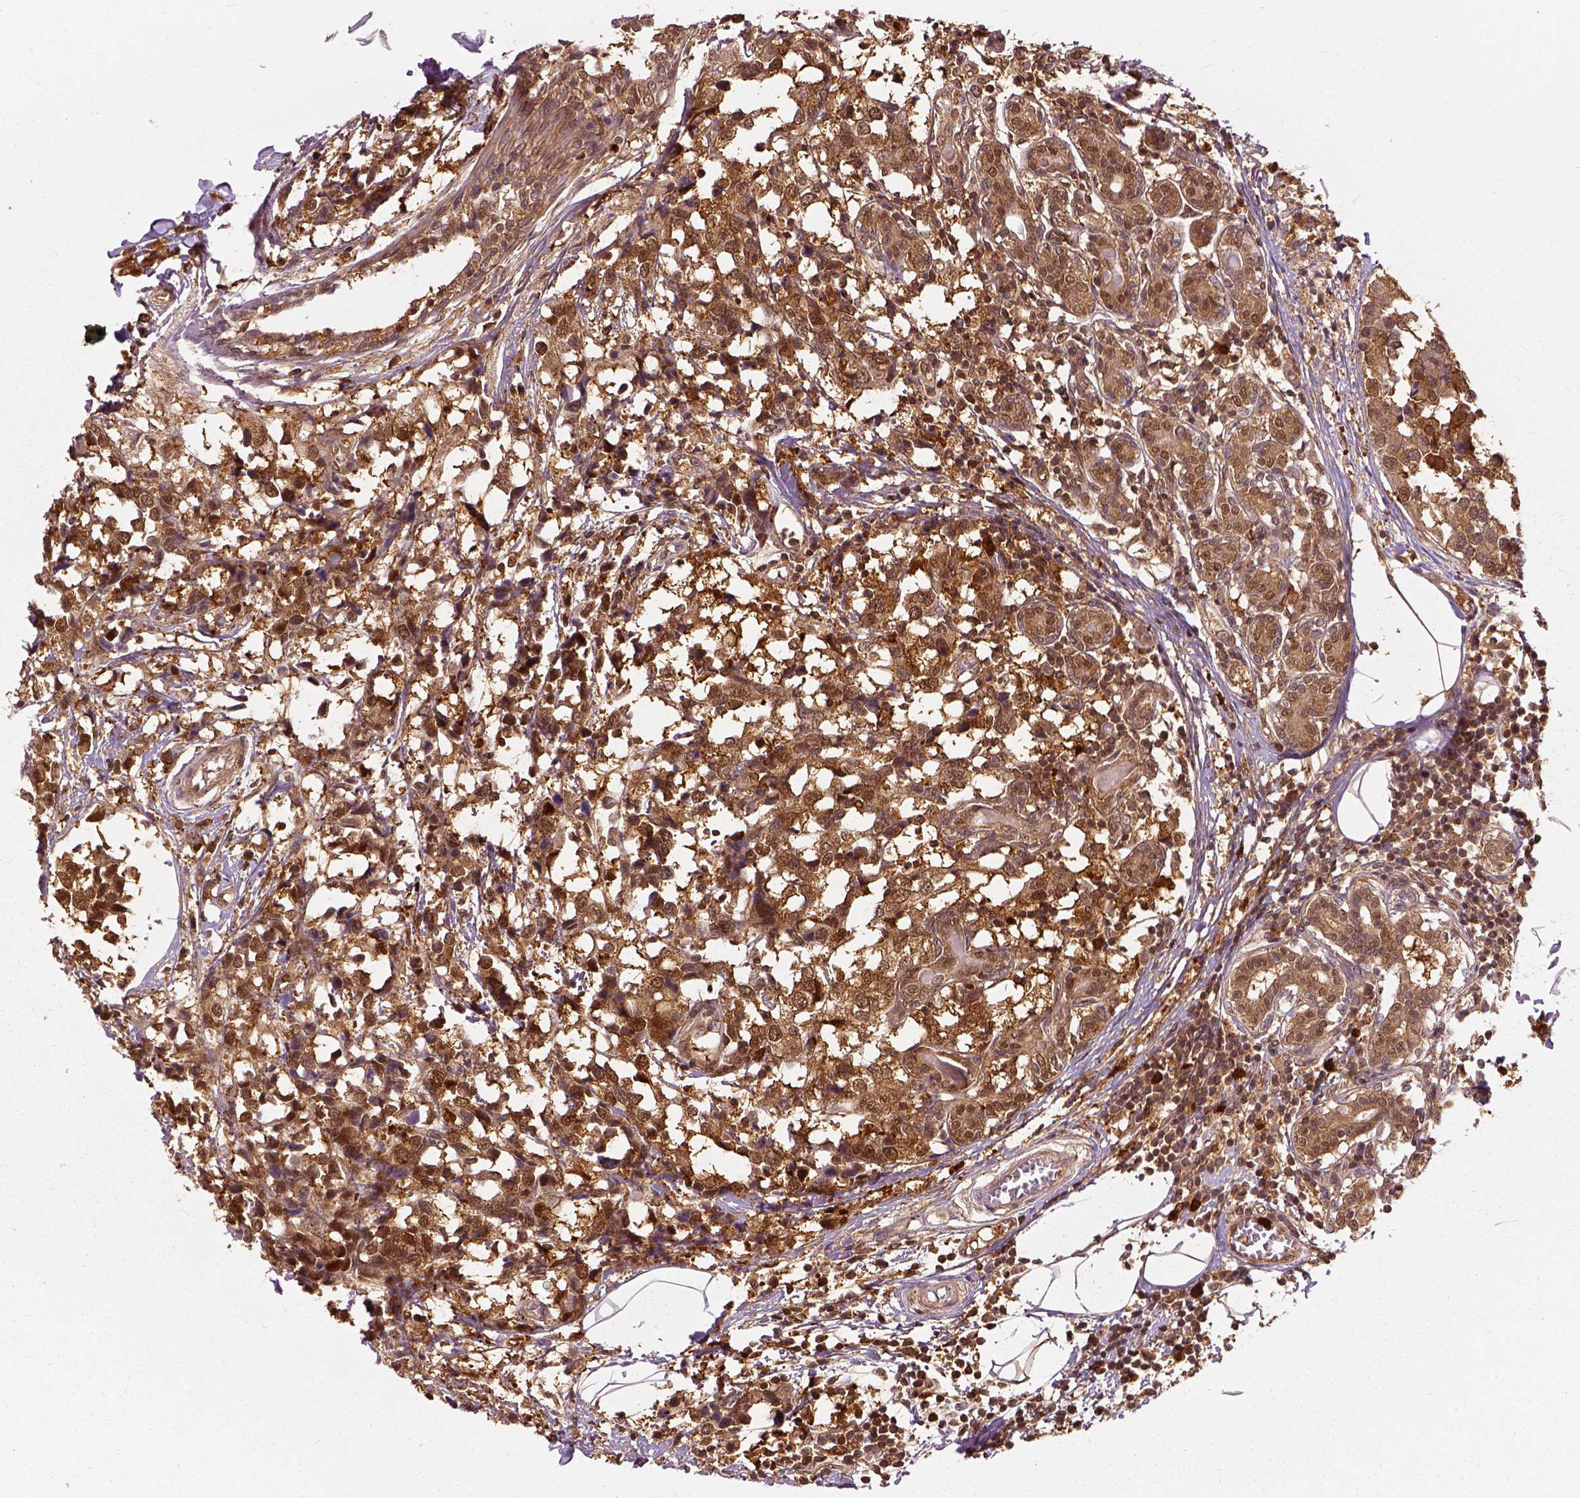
{"staining": {"intensity": "moderate", "quantity": ">75%", "location": "cytoplasmic/membranous"}, "tissue": "breast cancer", "cell_type": "Tumor cells", "image_type": "cancer", "snomed": [{"axis": "morphology", "description": "Lobular carcinoma"}, {"axis": "topography", "description": "Breast"}], "caption": "Immunohistochemistry (IHC) image of lobular carcinoma (breast) stained for a protein (brown), which displays medium levels of moderate cytoplasmic/membranous positivity in about >75% of tumor cells.", "gene": "GPI", "patient": {"sex": "female", "age": 59}}